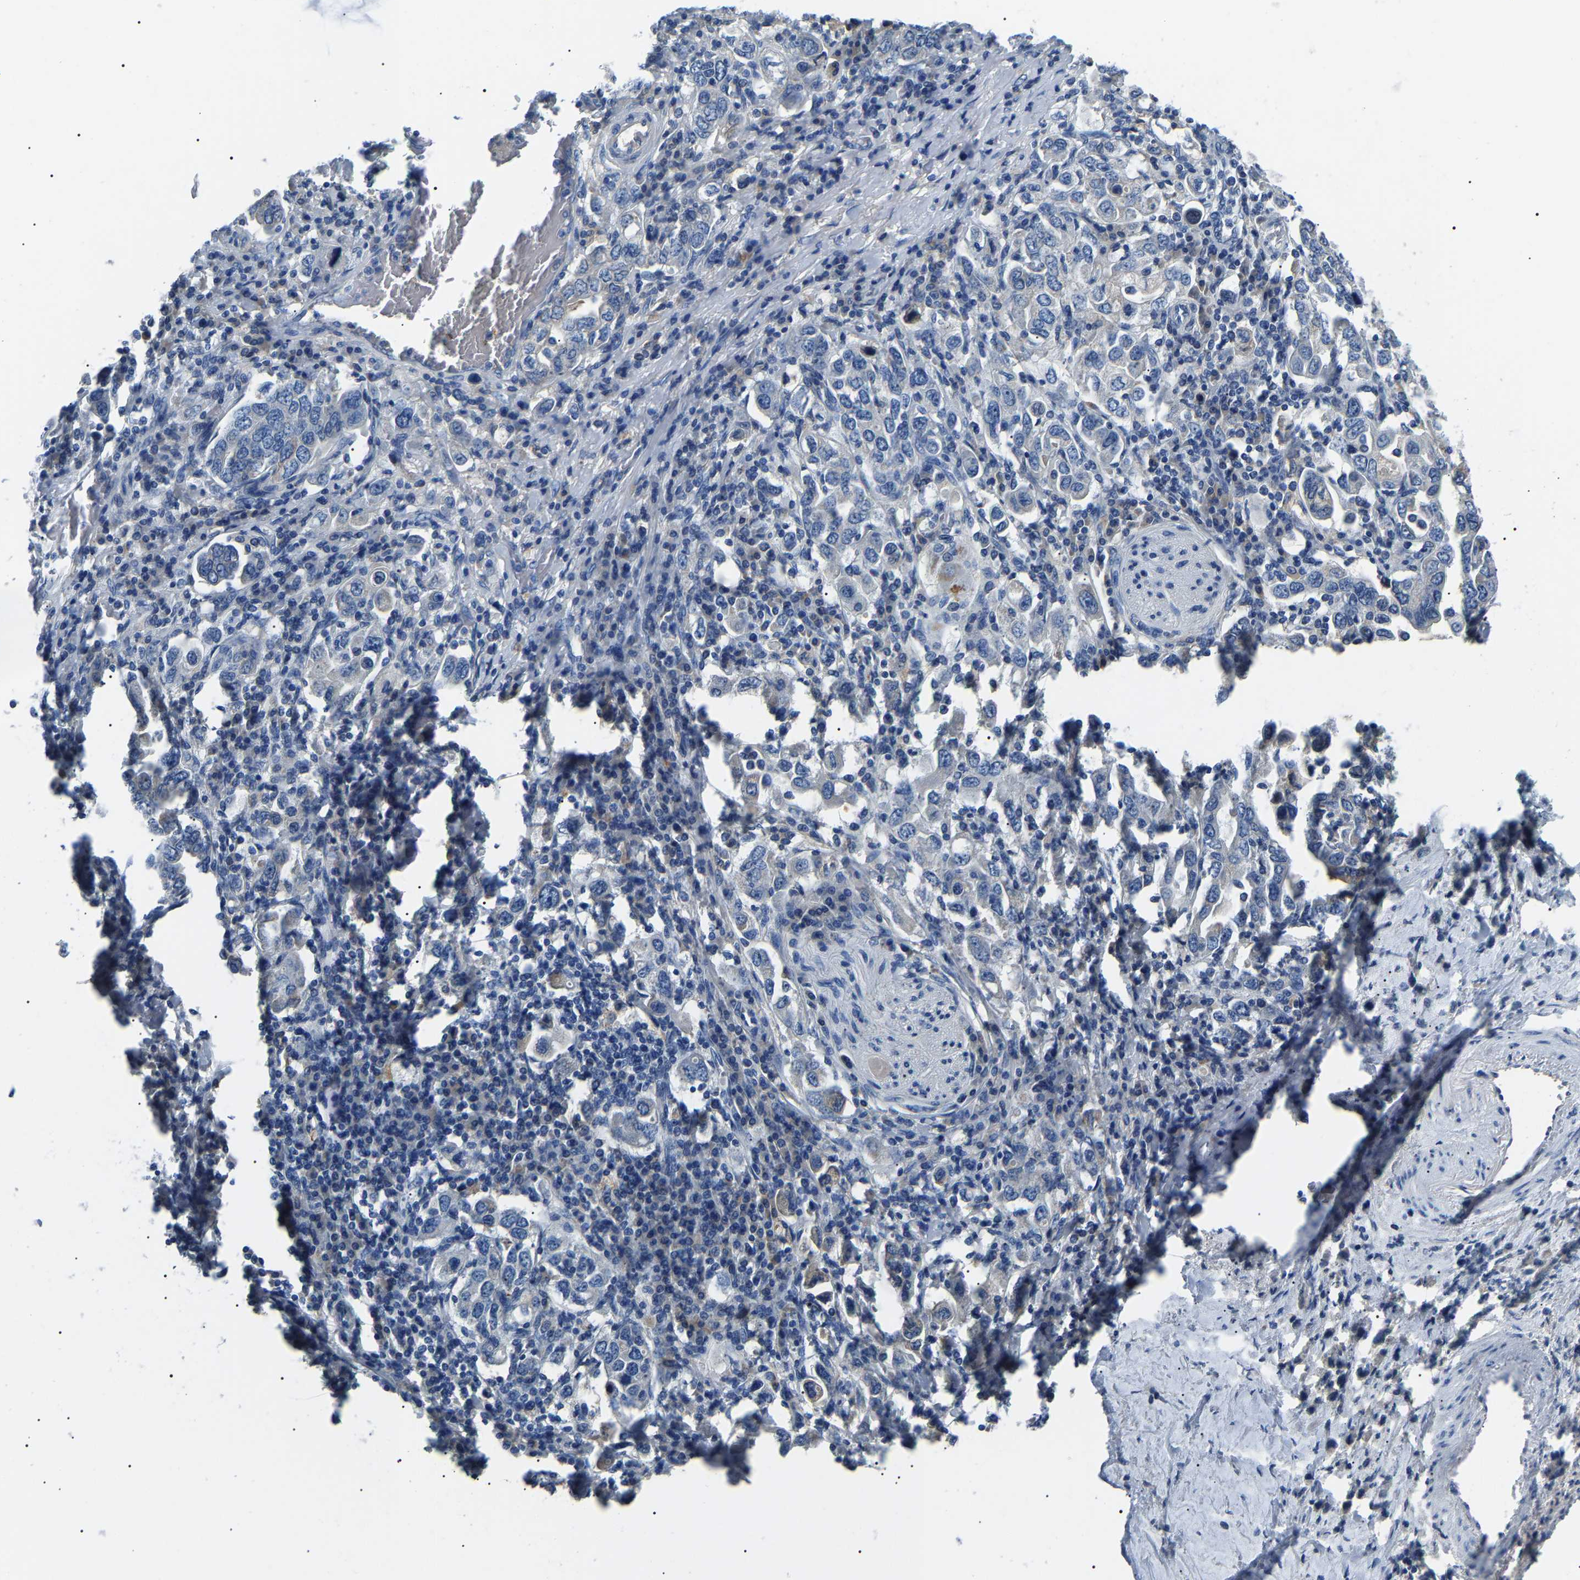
{"staining": {"intensity": "negative", "quantity": "none", "location": "none"}, "tissue": "stomach cancer", "cell_type": "Tumor cells", "image_type": "cancer", "snomed": [{"axis": "morphology", "description": "Adenocarcinoma, NOS"}, {"axis": "topography", "description": "Stomach, upper"}], "caption": "DAB immunohistochemical staining of adenocarcinoma (stomach) demonstrates no significant positivity in tumor cells. Nuclei are stained in blue.", "gene": "KLK15", "patient": {"sex": "male", "age": 62}}